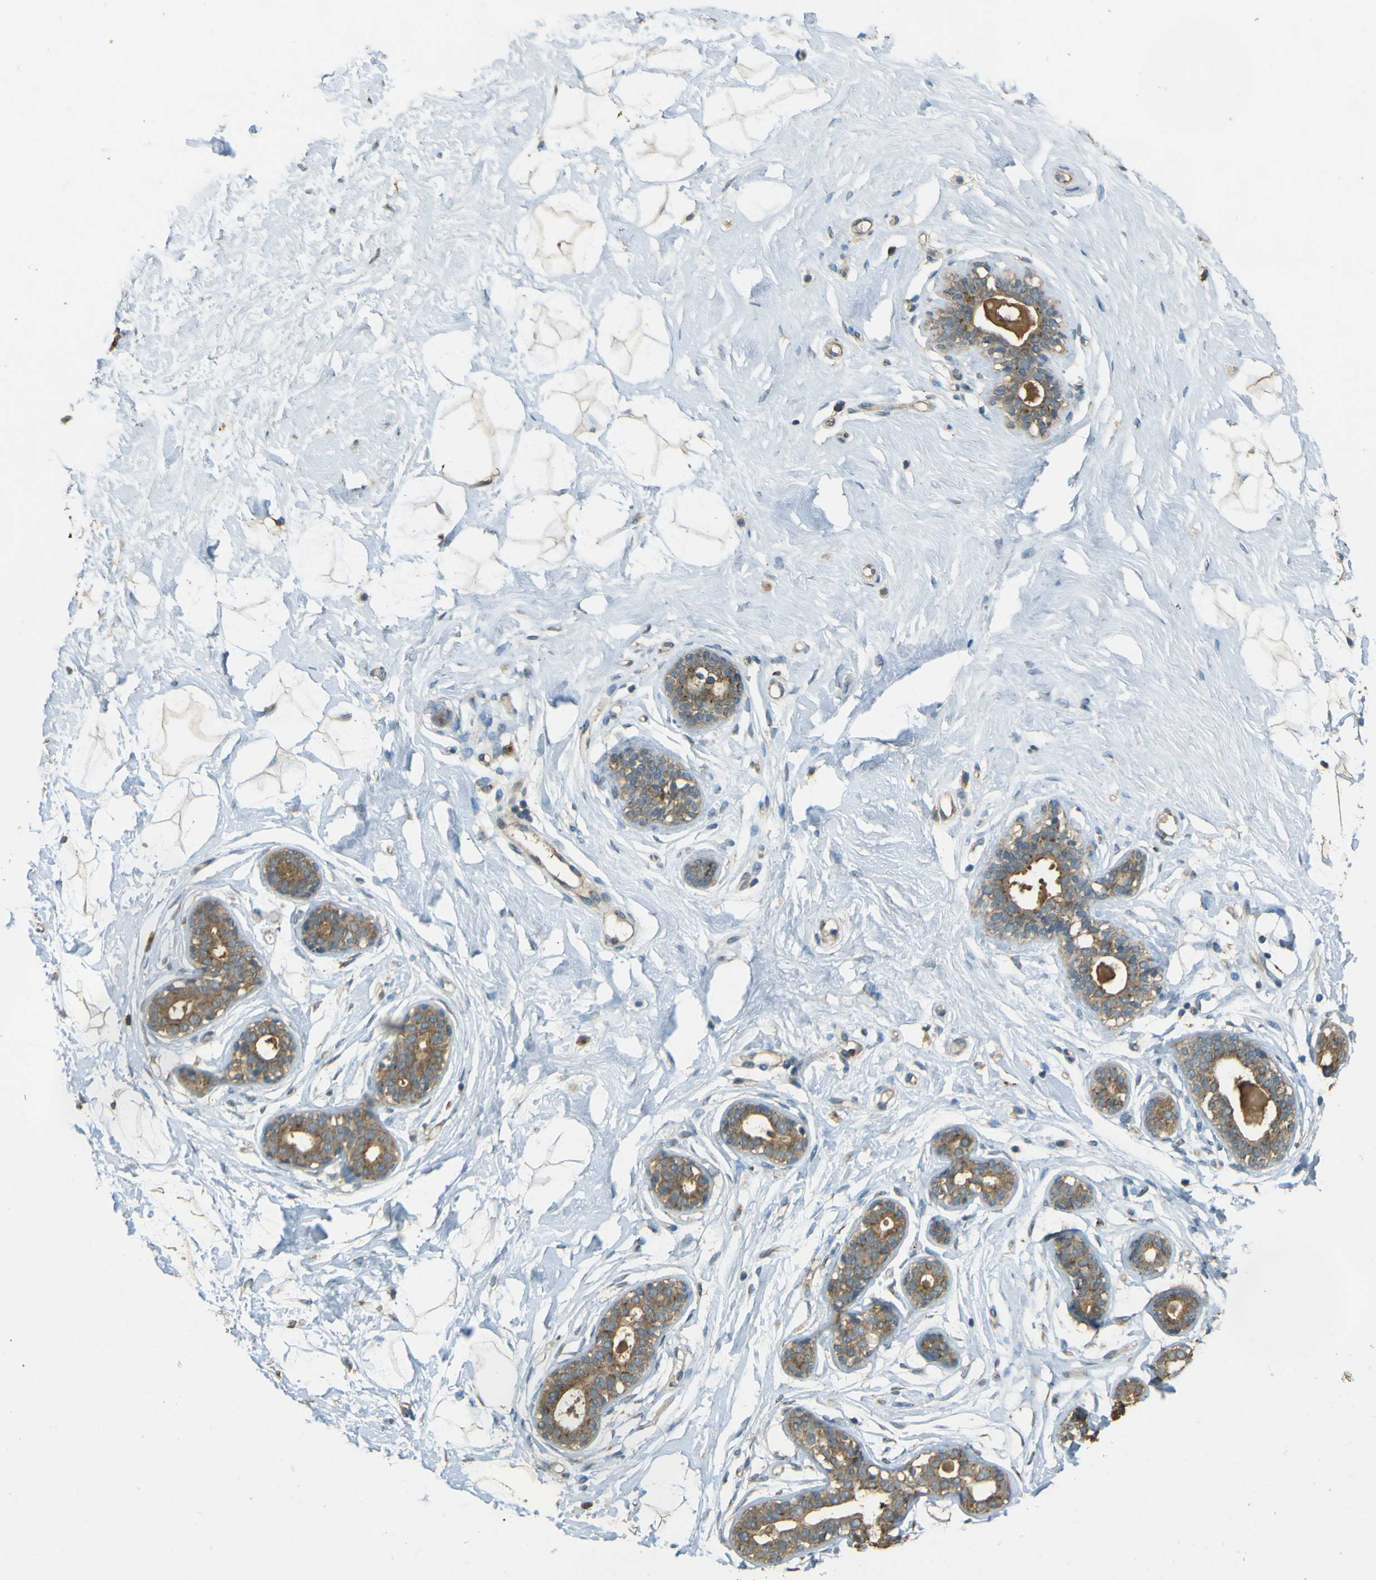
{"staining": {"intensity": "negative", "quantity": "none", "location": "none"}, "tissue": "breast", "cell_type": "Adipocytes", "image_type": "normal", "snomed": [{"axis": "morphology", "description": "Normal tissue, NOS"}, {"axis": "topography", "description": "Breast"}], "caption": "This is a image of IHC staining of normal breast, which shows no expression in adipocytes. (DAB (3,3'-diaminobenzidine) immunohistochemistry, high magnification).", "gene": "GOLGA1", "patient": {"sex": "female", "age": 23}}